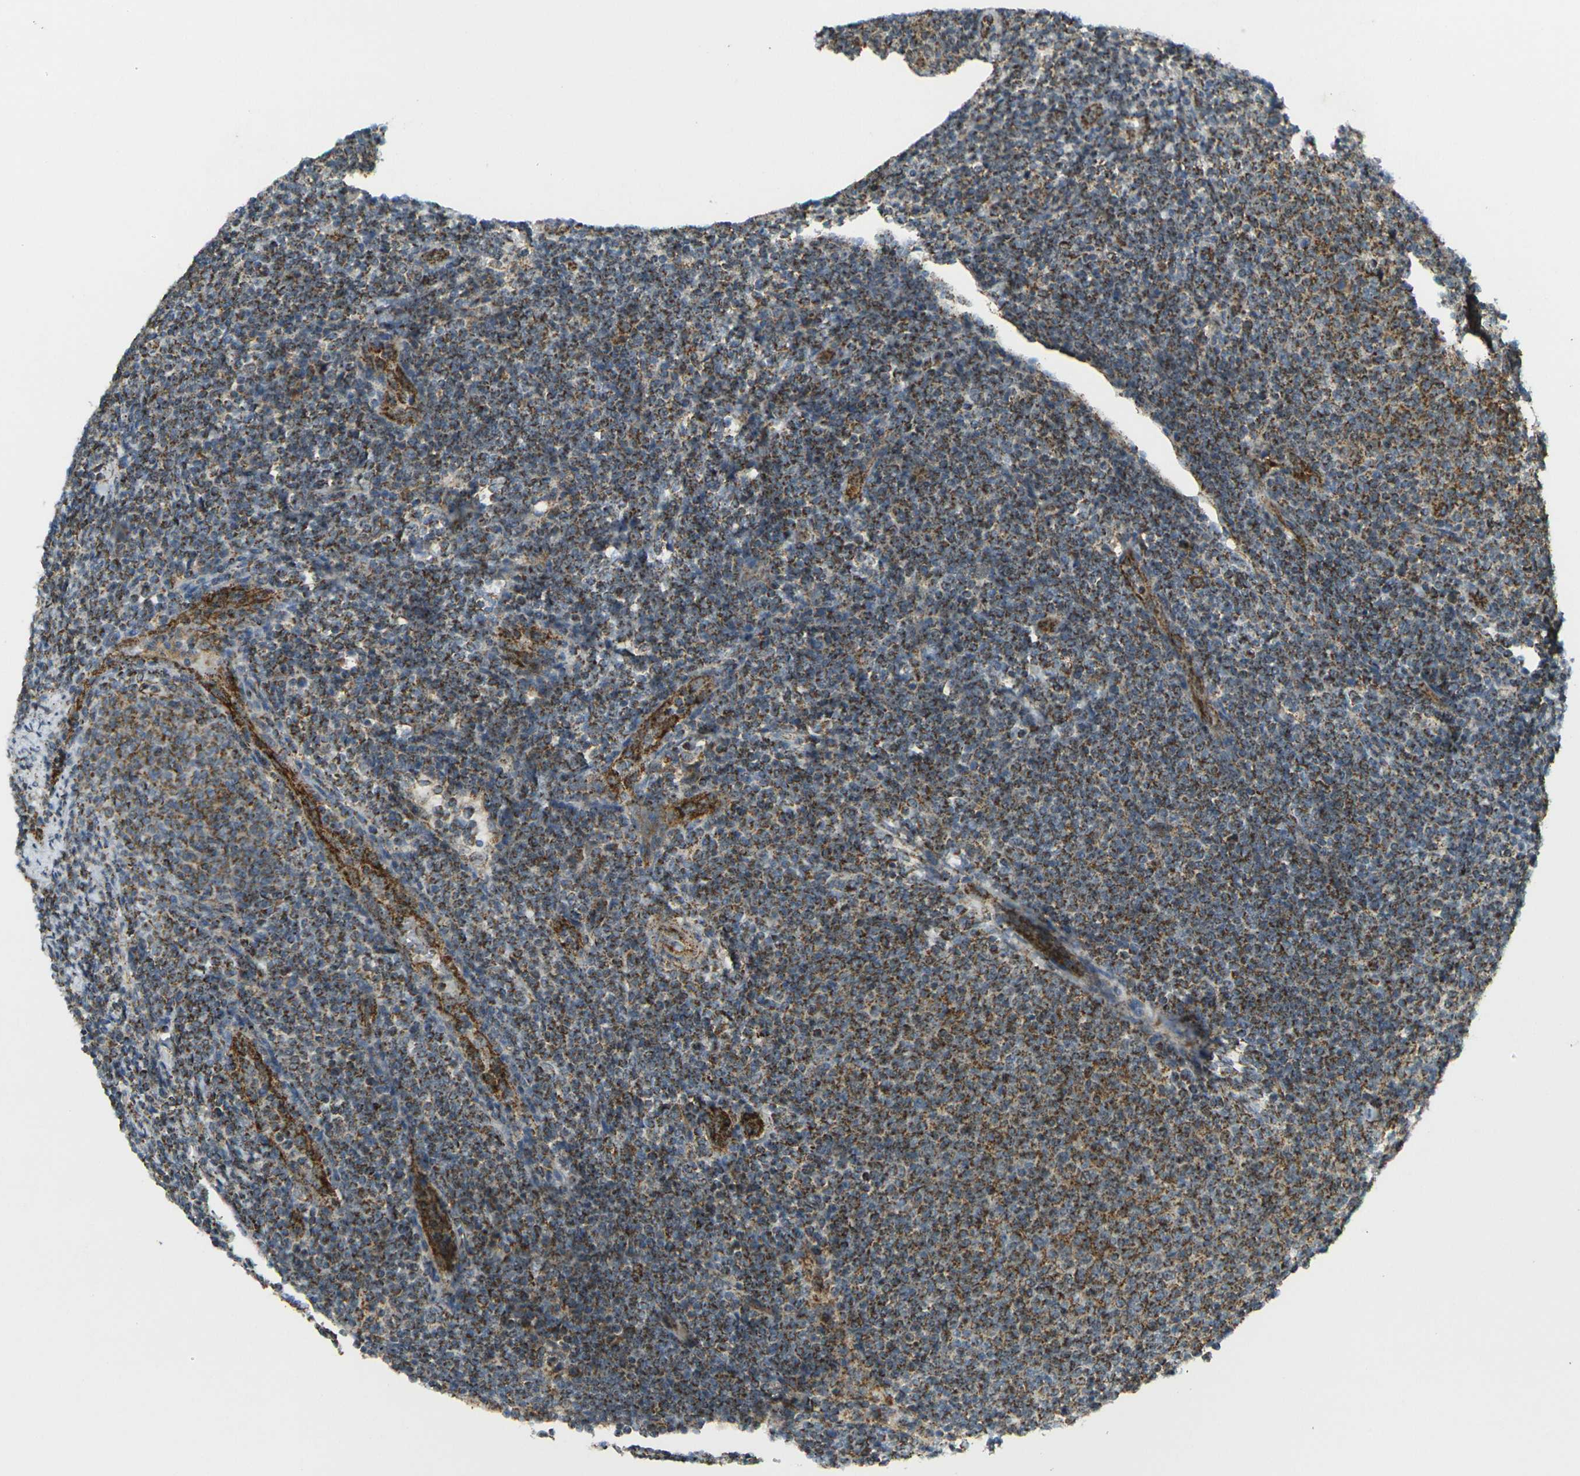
{"staining": {"intensity": "moderate", "quantity": ">75%", "location": "cytoplasmic/membranous"}, "tissue": "lymphoma", "cell_type": "Tumor cells", "image_type": "cancer", "snomed": [{"axis": "morphology", "description": "Malignant lymphoma, non-Hodgkin's type, Low grade"}, {"axis": "topography", "description": "Lymph node"}], "caption": "Immunohistochemical staining of lymphoma reveals moderate cytoplasmic/membranous protein staining in approximately >75% of tumor cells. The staining was performed using DAB to visualize the protein expression in brown, while the nuclei were stained in blue with hematoxylin (Magnification: 20x).", "gene": "IGF1R", "patient": {"sex": "male", "age": 66}}